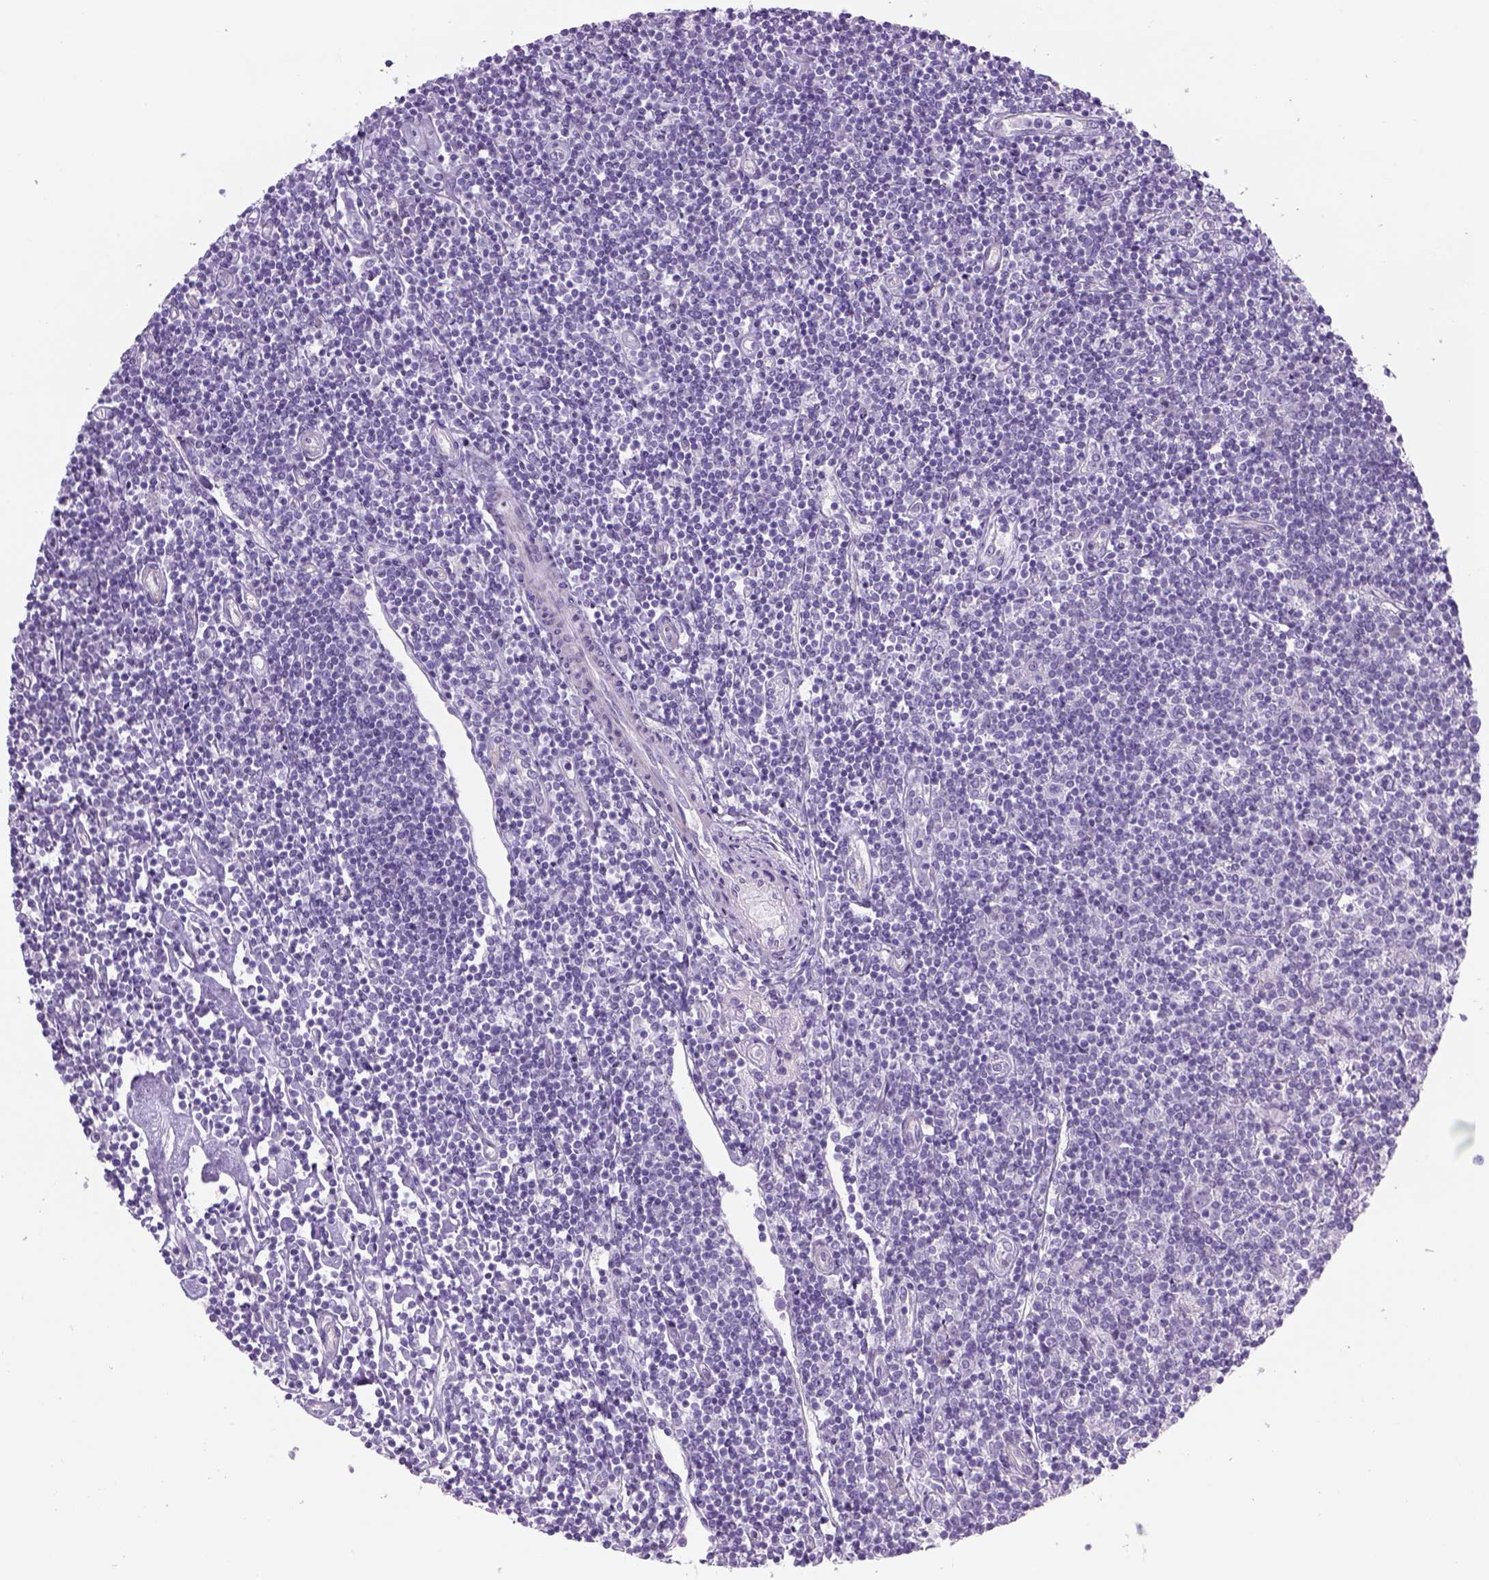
{"staining": {"intensity": "negative", "quantity": "none", "location": "none"}, "tissue": "lymphoma", "cell_type": "Tumor cells", "image_type": "cancer", "snomed": [{"axis": "morphology", "description": "Hodgkin's disease, NOS"}, {"axis": "topography", "description": "Lymph node"}], "caption": "DAB immunohistochemical staining of human lymphoma demonstrates no significant positivity in tumor cells. (DAB immunohistochemistry, high magnification).", "gene": "TENM4", "patient": {"sex": "male", "age": 40}}